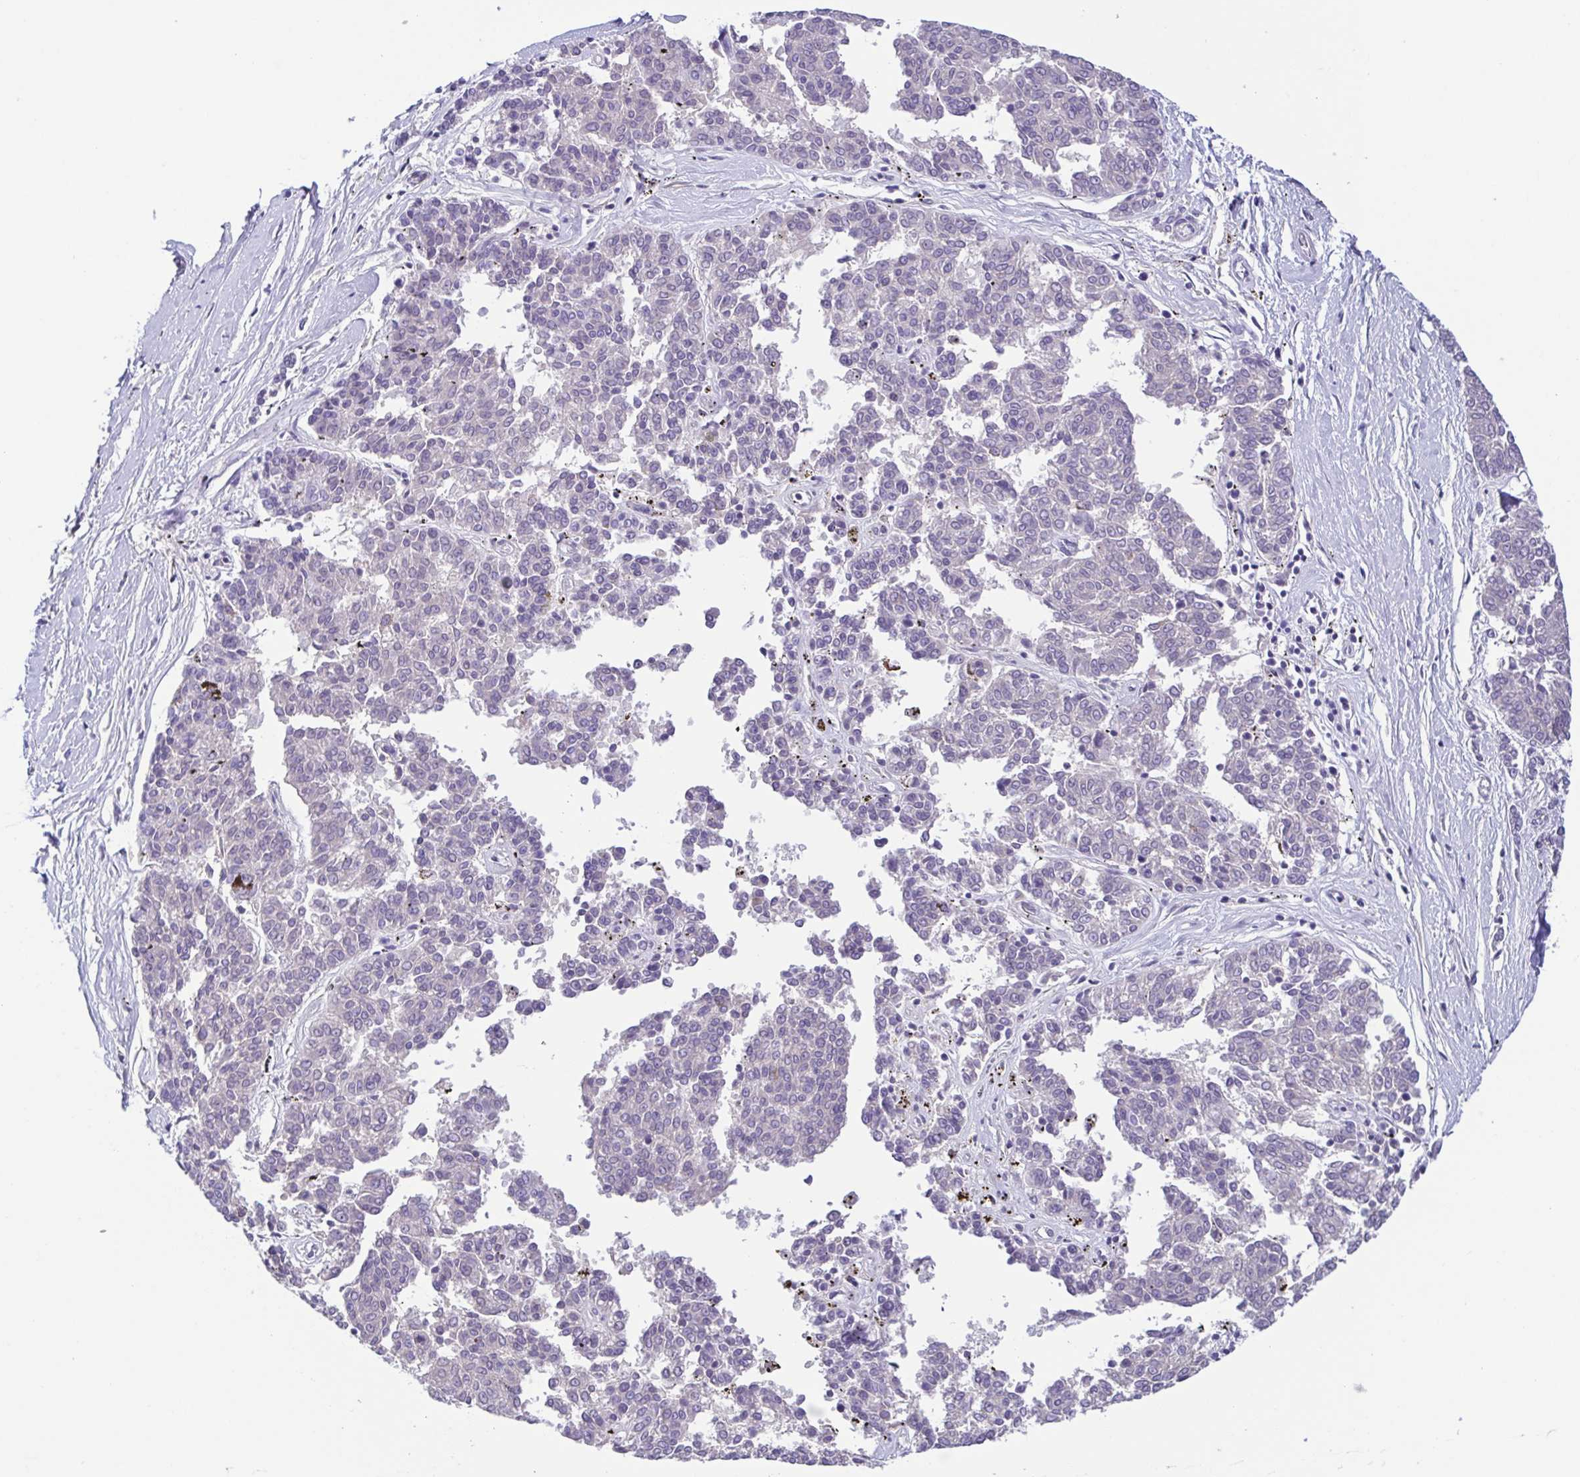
{"staining": {"intensity": "negative", "quantity": "none", "location": "none"}, "tissue": "melanoma", "cell_type": "Tumor cells", "image_type": "cancer", "snomed": [{"axis": "morphology", "description": "Malignant melanoma, NOS"}, {"axis": "topography", "description": "Skin"}], "caption": "High power microscopy micrograph of an immunohistochemistry histopathology image of malignant melanoma, revealing no significant expression in tumor cells.", "gene": "A1BG", "patient": {"sex": "female", "age": 72}}